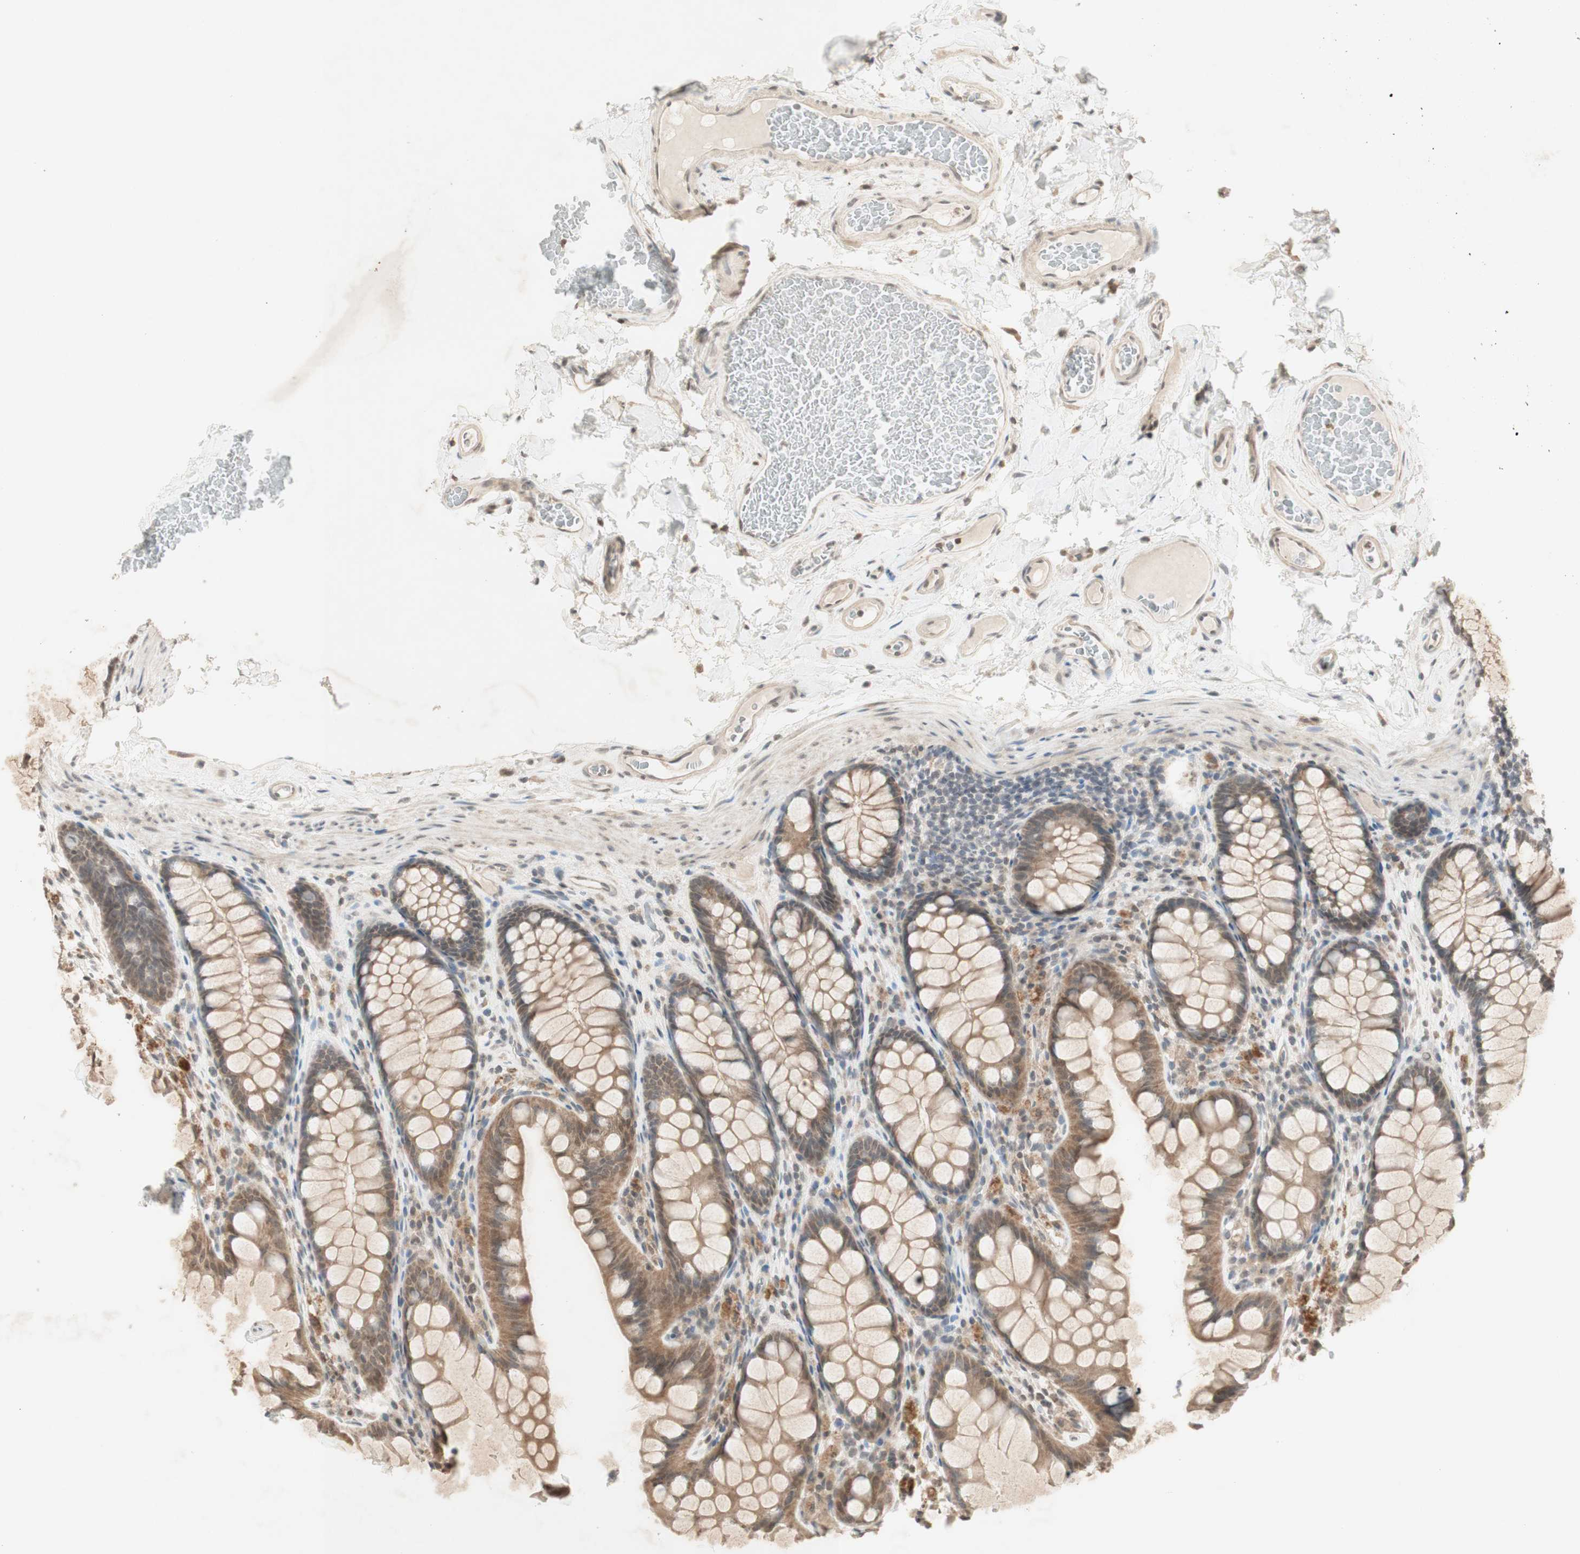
{"staining": {"intensity": "weak", "quantity": ">75%", "location": "cytoplasmic/membranous,nuclear"}, "tissue": "colon", "cell_type": "Endothelial cells", "image_type": "normal", "snomed": [{"axis": "morphology", "description": "Normal tissue, NOS"}, {"axis": "topography", "description": "Colon"}], "caption": "High-magnification brightfield microscopy of normal colon stained with DAB (brown) and counterstained with hematoxylin (blue). endothelial cells exhibit weak cytoplasmic/membranous,nuclear staining is present in approximately>75% of cells.", "gene": "GLI1", "patient": {"sex": "female", "age": 55}}